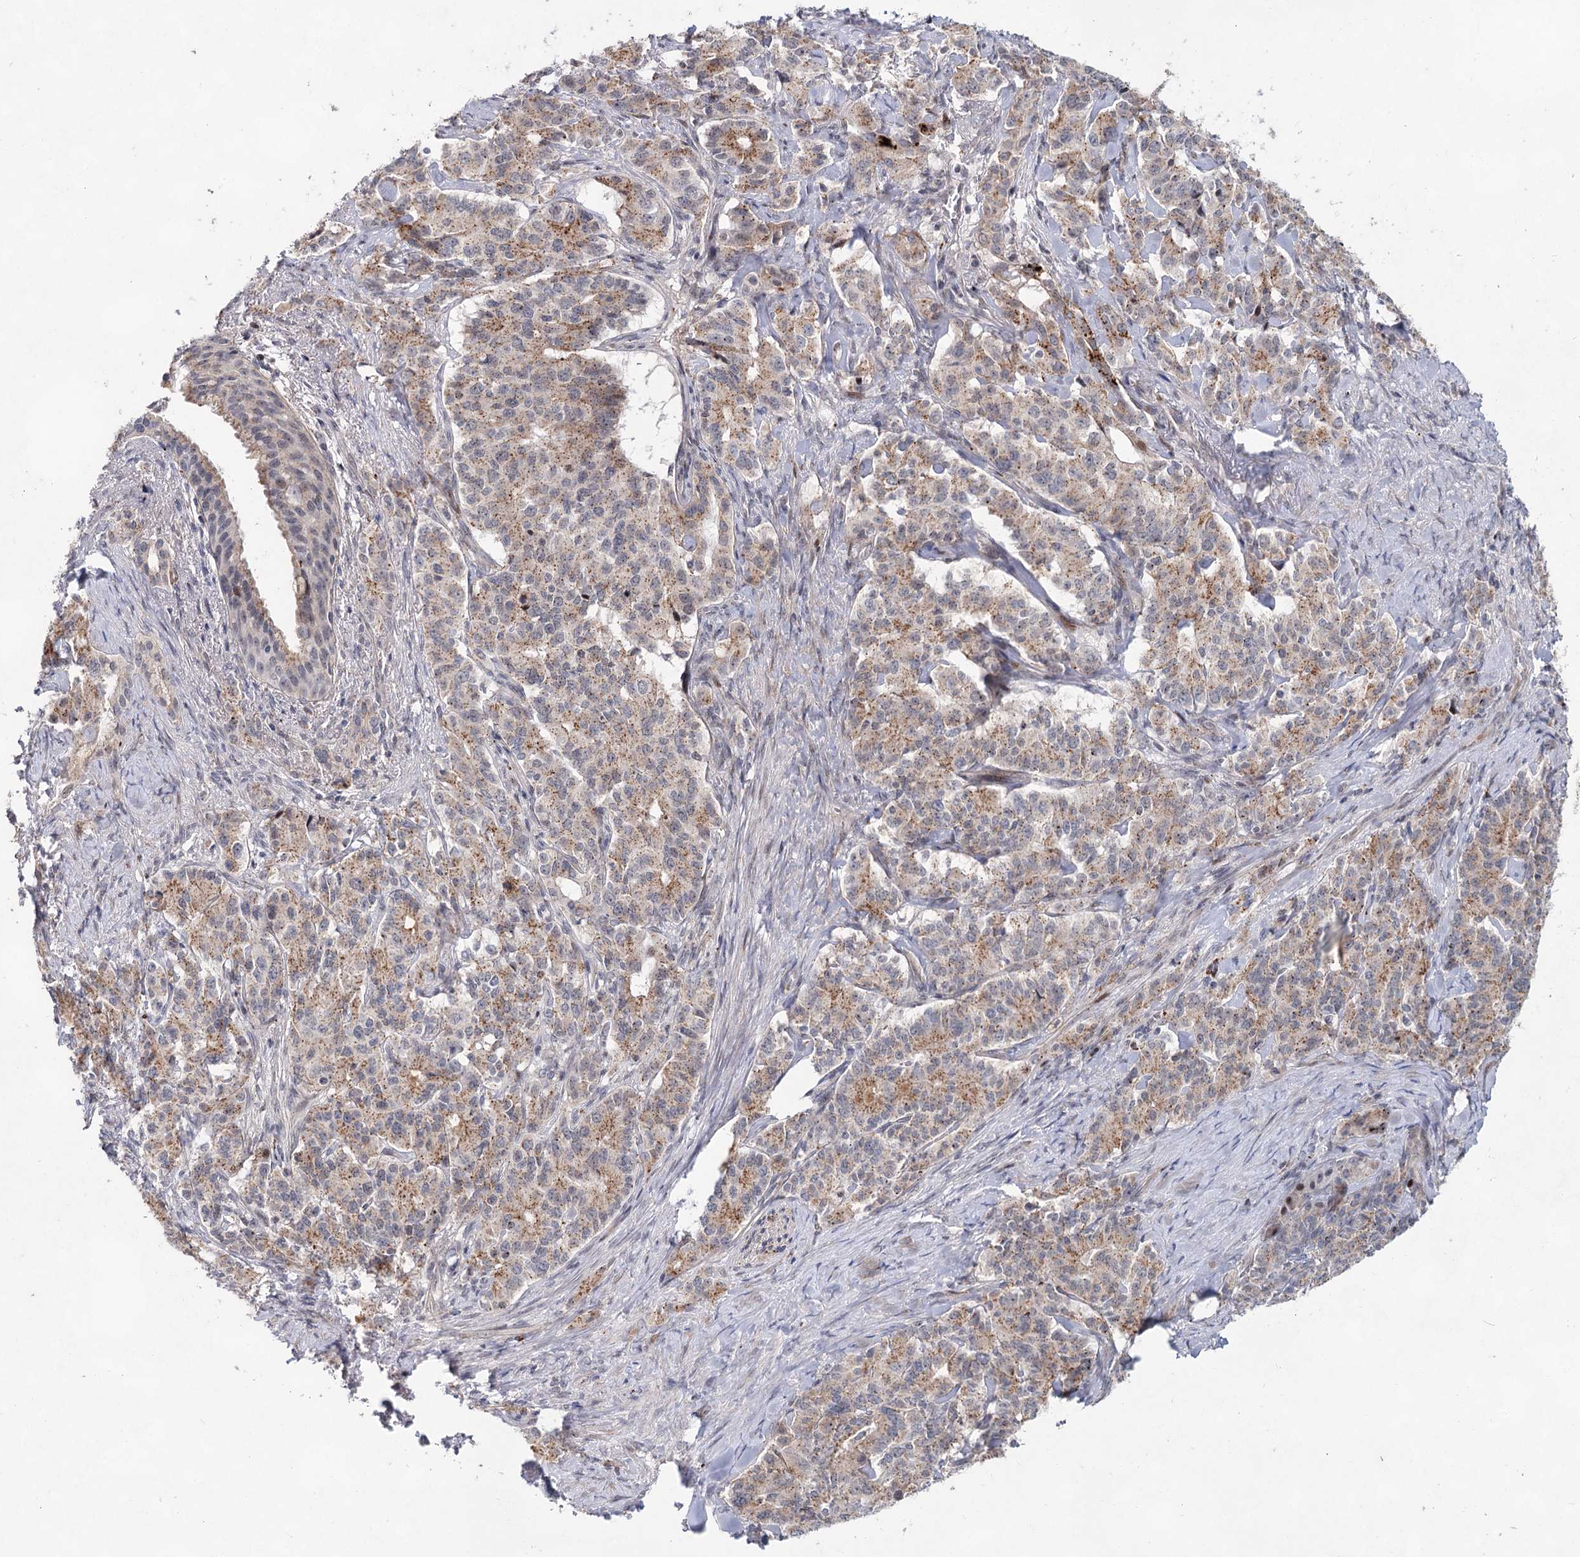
{"staining": {"intensity": "moderate", "quantity": ">75%", "location": "cytoplasmic/membranous"}, "tissue": "pancreatic cancer", "cell_type": "Tumor cells", "image_type": "cancer", "snomed": [{"axis": "morphology", "description": "Adenocarcinoma, NOS"}, {"axis": "topography", "description": "Pancreas"}], "caption": "Pancreatic cancer (adenocarcinoma) was stained to show a protein in brown. There is medium levels of moderate cytoplasmic/membranous staining in approximately >75% of tumor cells.", "gene": "ATL2", "patient": {"sex": "female", "age": 74}}